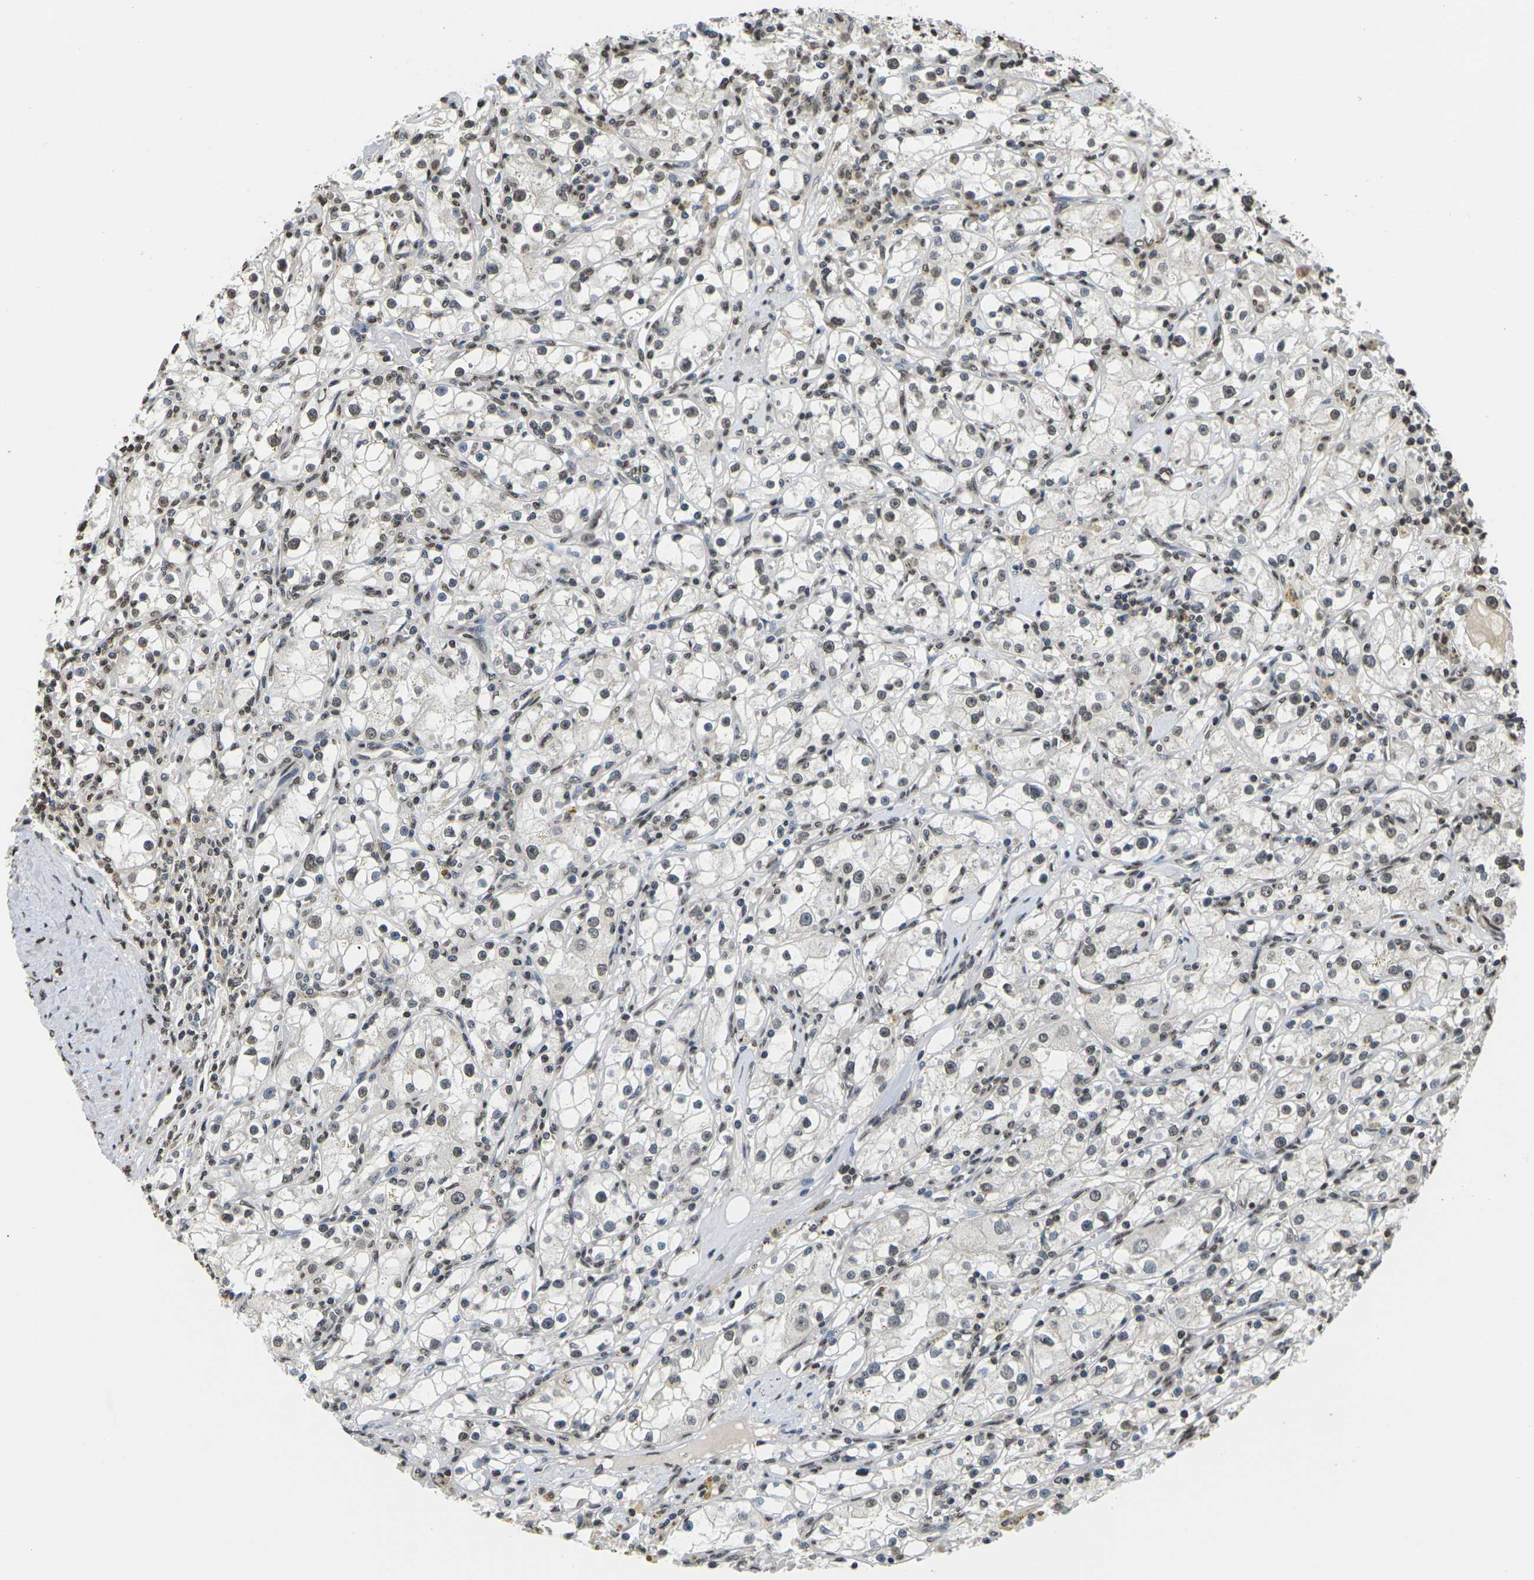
{"staining": {"intensity": "weak", "quantity": "25%-75%", "location": "nuclear"}, "tissue": "renal cancer", "cell_type": "Tumor cells", "image_type": "cancer", "snomed": [{"axis": "morphology", "description": "Adenocarcinoma, NOS"}, {"axis": "topography", "description": "Kidney"}], "caption": "A histopathology image showing weak nuclear staining in approximately 25%-75% of tumor cells in renal cancer, as visualized by brown immunohistochemical staining.", "gene": "EMSY", "patient": {"sex": "male", "age": 56}}